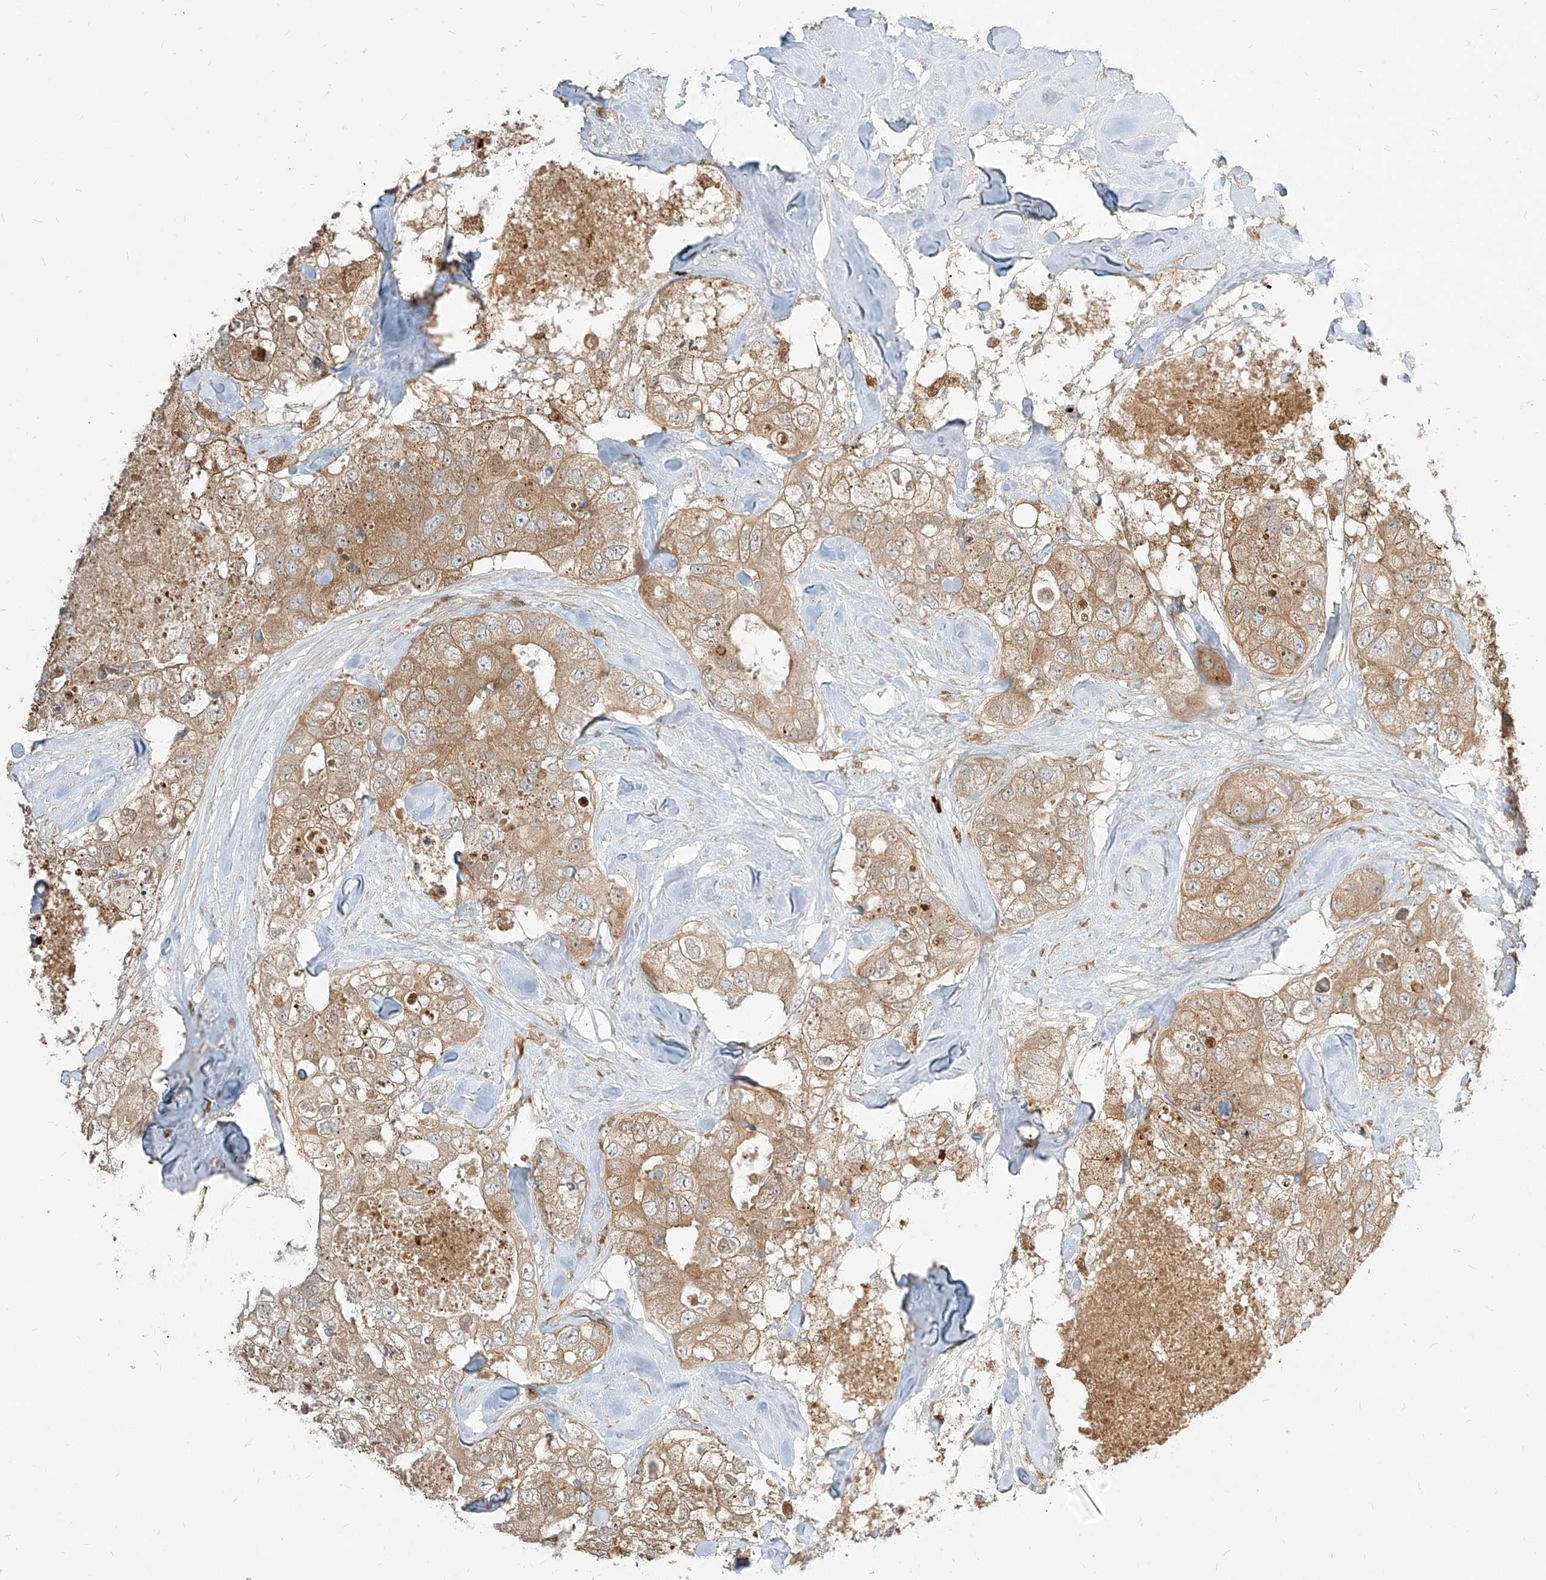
{"staining": {"intensity": "moderate", "quantity": ">75%", "location": "cytoplasmic/membranous"}, "tissue": "breast cancer", "cell_type": "Tumor cells", "image_type": "cancer", "snomed": [{"axis": "morphology", "description": "Duct carcinoma"}, {"axis": "topography", "description": "Breast"}], "caption": "DAB (3,3'-diaminobenzidine) immunohistochemical staining of human invasive ductal carcinoma (breast) displays moderate cytoplasmic/membranous protein staining in approximately >75% of tumor cells.", "gene": "PGD", "patient": {"sex": "female", "age": 62}}